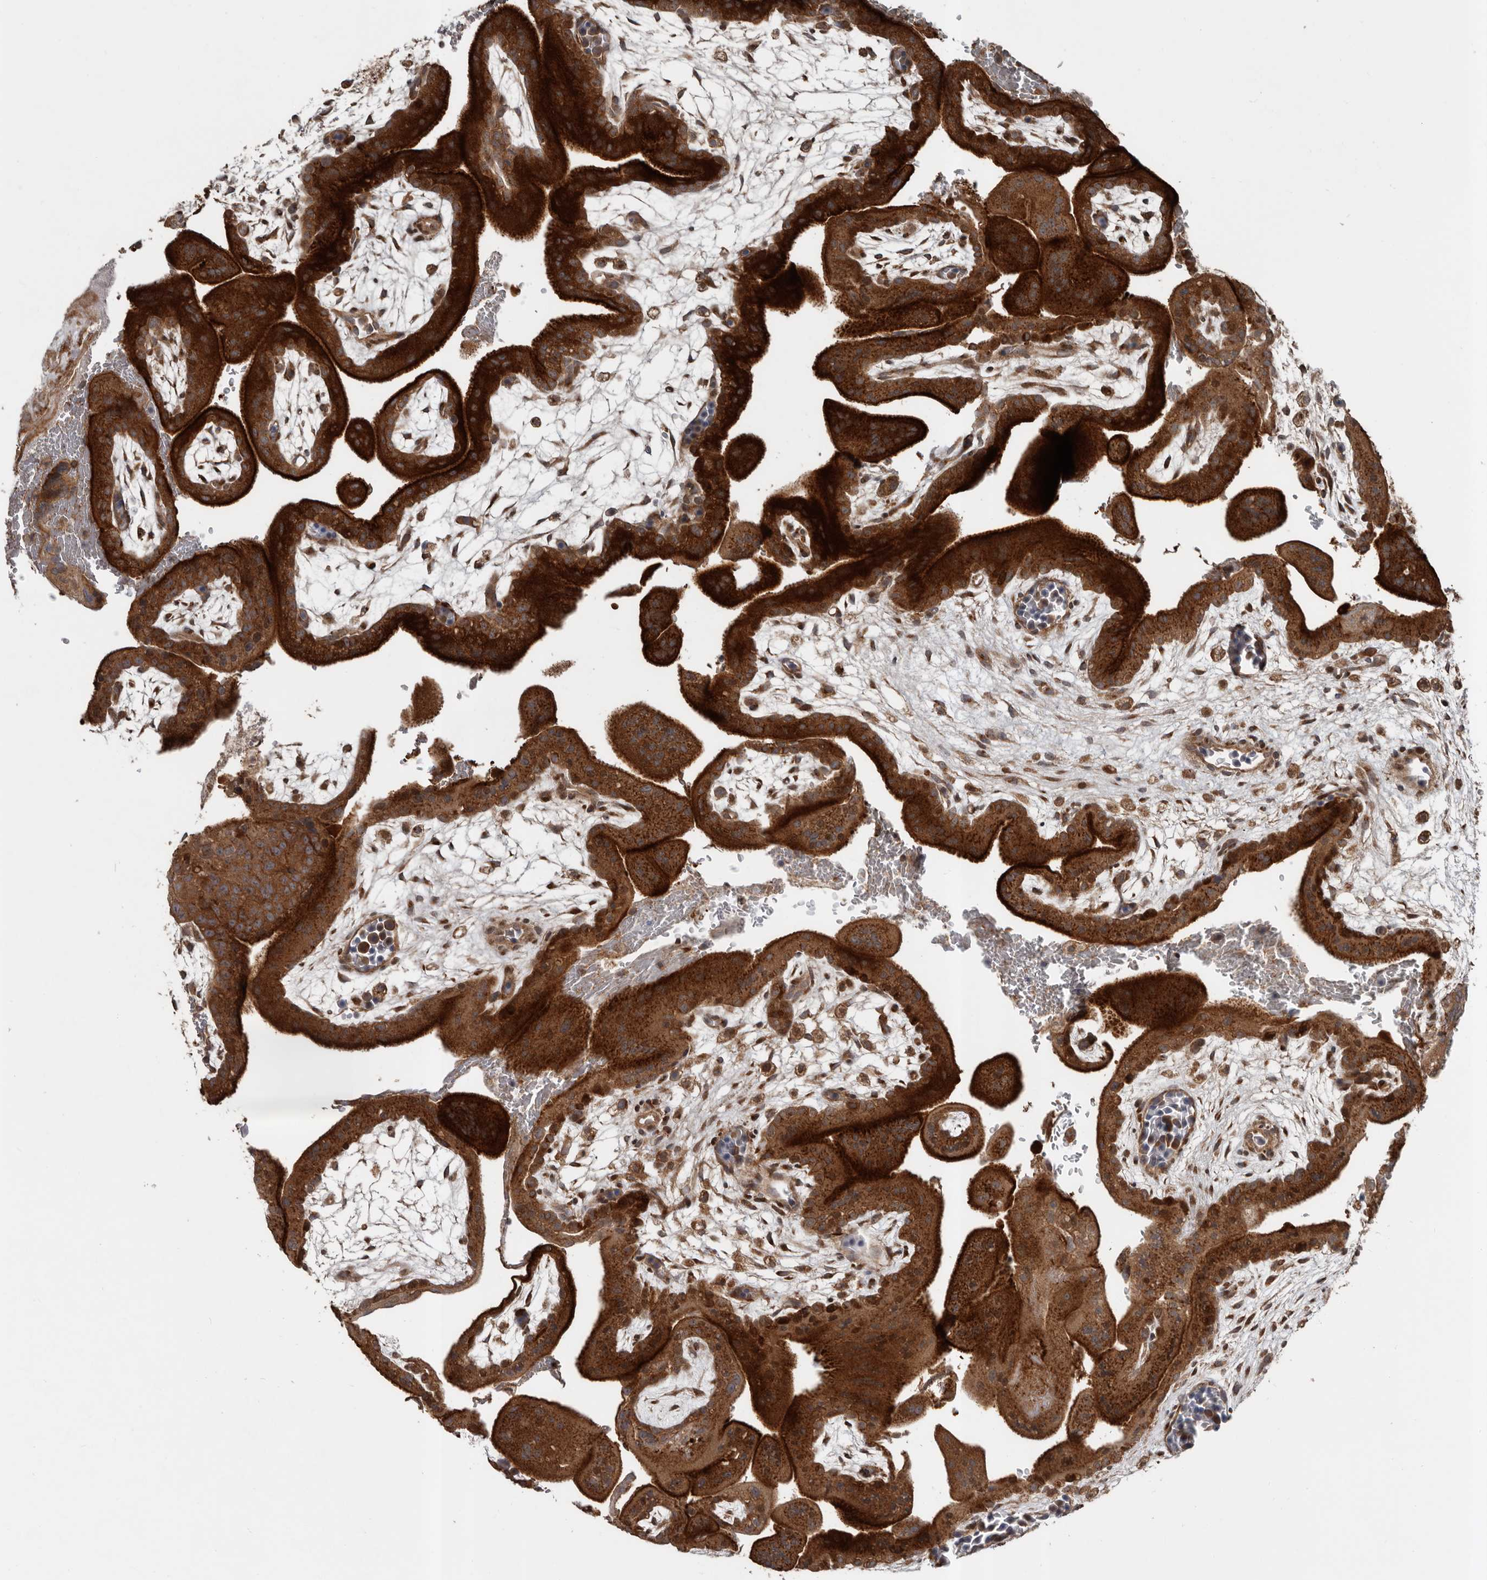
{"staining": {"intensity": "moderate", "quantity": ">75%", "location": "cytoplasmic/membranous"}, "tissue": "placenta", "cell_type": "Decidual cells", "image_type": "normal", "snomed": [{"axis": "morphology", "description": "Normal tissue, NOS"}, {"axis": "topography", "description": "Placenta"}], "caption": "Immunohistochemical staining of normal human placenta demonstrates >75% levels of moderate cytoplasmic/membranous protein staining in about >75% of decidual cells. (Brightfield microscopy of DAB IHC at high magnification).", "gene": "CCDC190", "patient": {"sex": "female", "age": 35}}